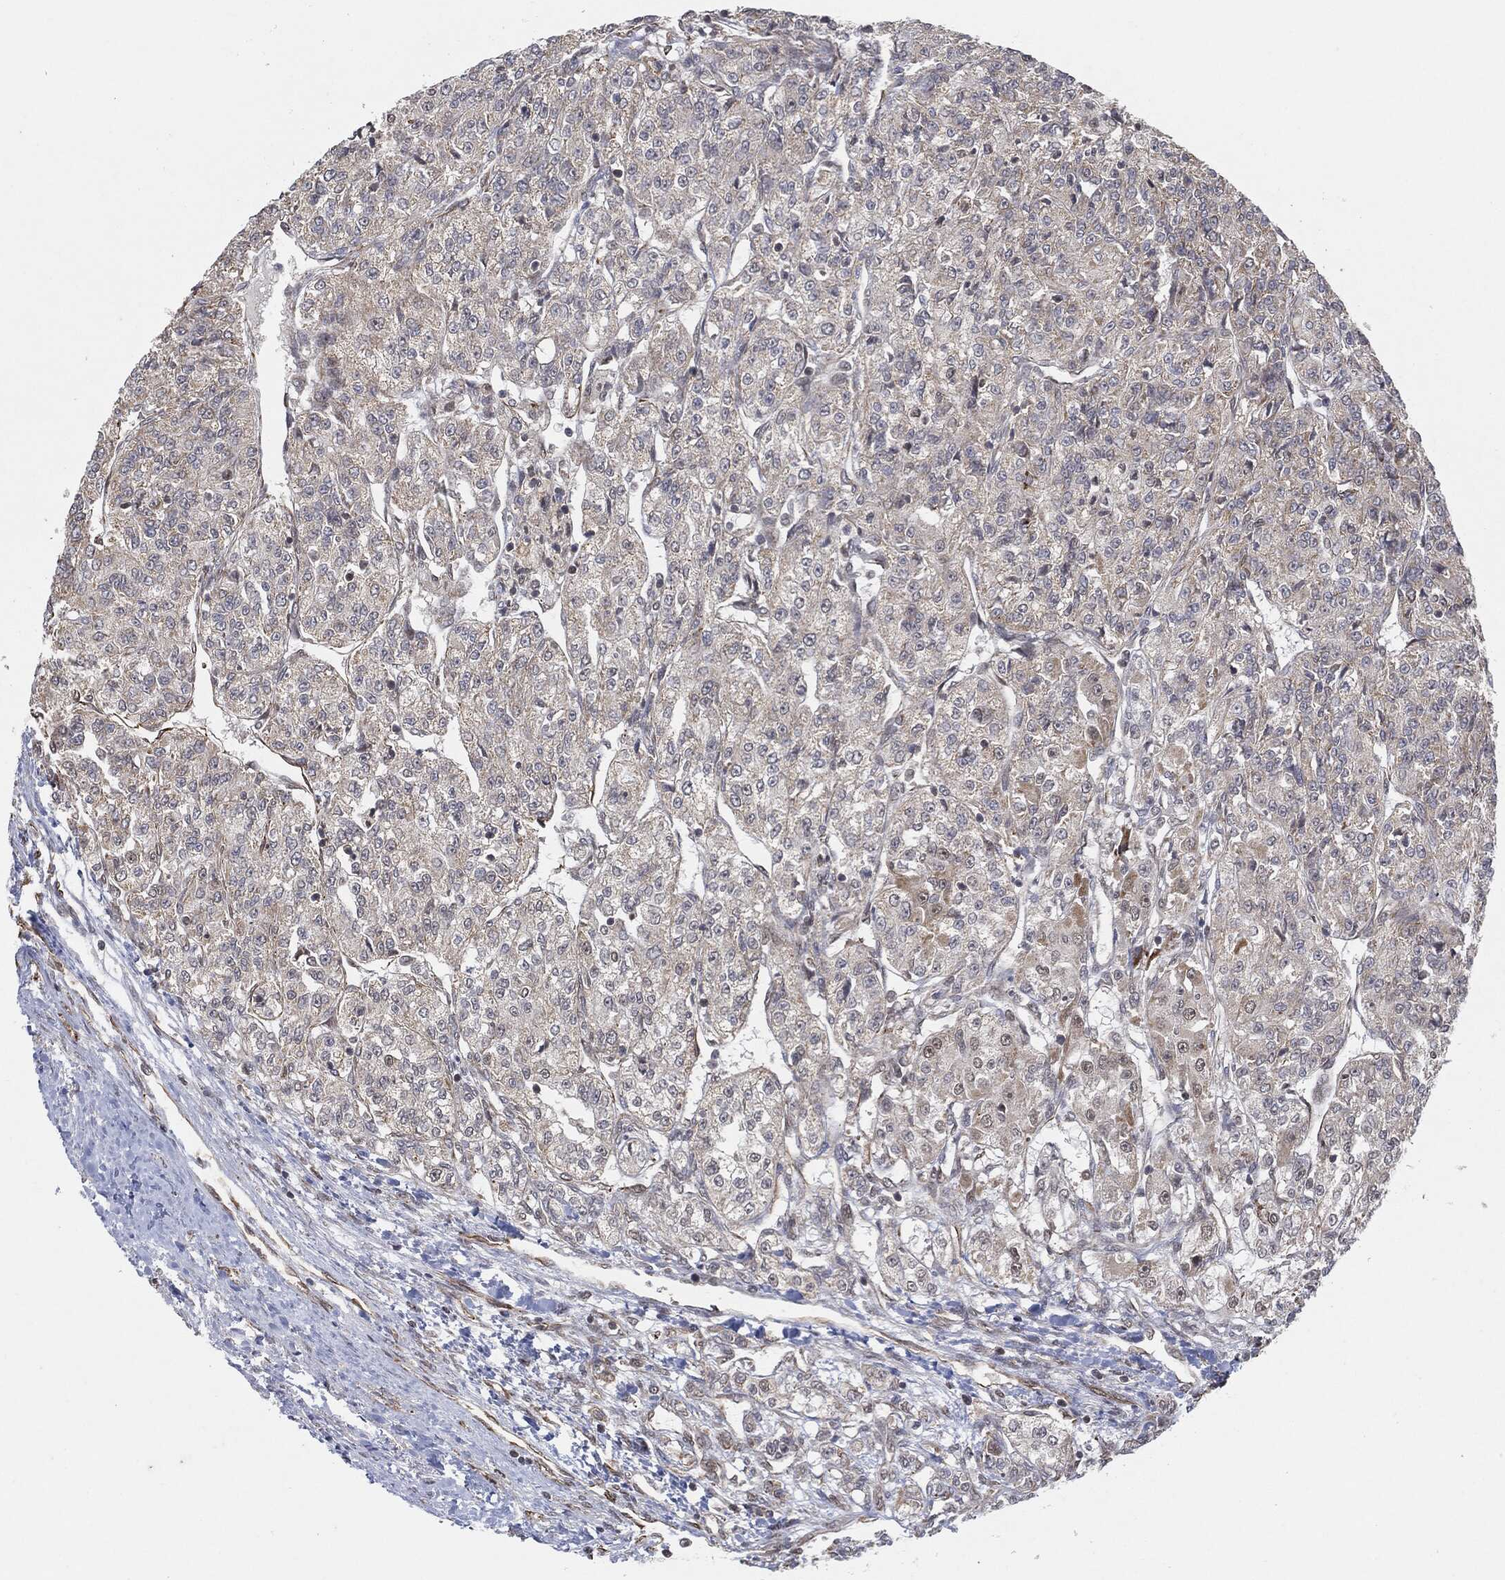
{"staining": {"intensity": "weak", "quantity": "<25%", "location": "cytoplasmic/membranous"}, "tissue": "renal cancer", "cell_type": "Tumor cells", "image_type": "cancer", "snomed": [{"axis": "morphology", "description": "Adenocarcinoma, NOS"}, {"axis": "topography", "description": "Kidney"}], "caption": "Micrograph shows no protein positivity in tumor cells of renal adenocarcinoma tissue. (Brightfield microscopy of DAB immunohistochemistry at high magnification).", "gene": "TP53RK", "patient": {"sex": "female", "age": 63}}